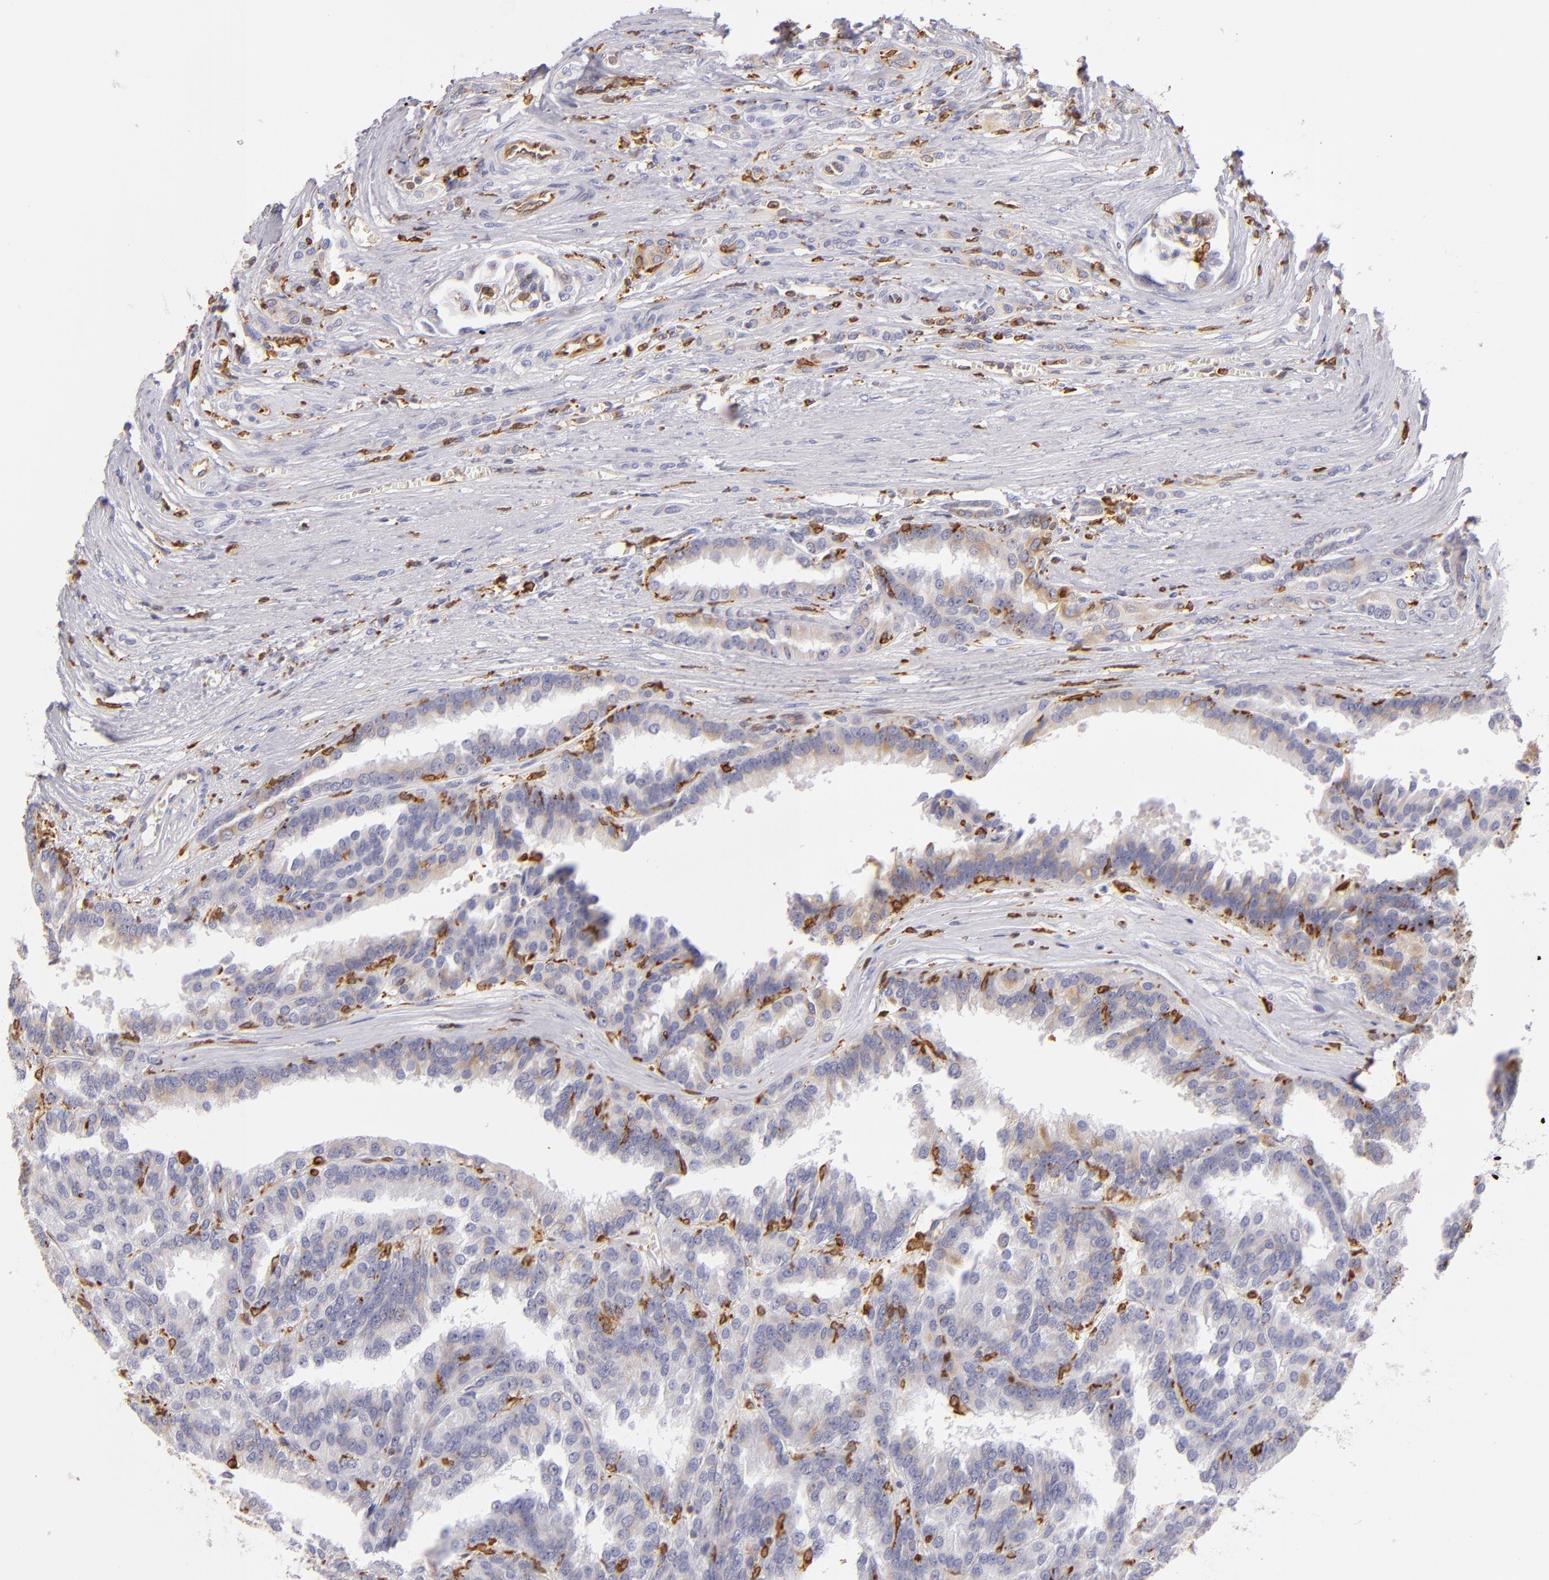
{"staining": {"intensity": "moderate", "quantity": "<25%", "location": "cytoplasmic/membranous"}, "tissue": "renal cancer", "cell_type": "Tumor cells", "image_type": "cancer", "snomed": [{"axis": "morphology", "description": "Adenocarcinoma, NOS"}, {"axis": "topography", "description": "Kidney"}], "caption": "Protein expression by immunohistochemistry displays moderate cytoplasmic/membranous staining in approximately <25% of tumor cells in renal cancer.", "gene": "CD74", "patient": {"sex": "male", "age": 46}}